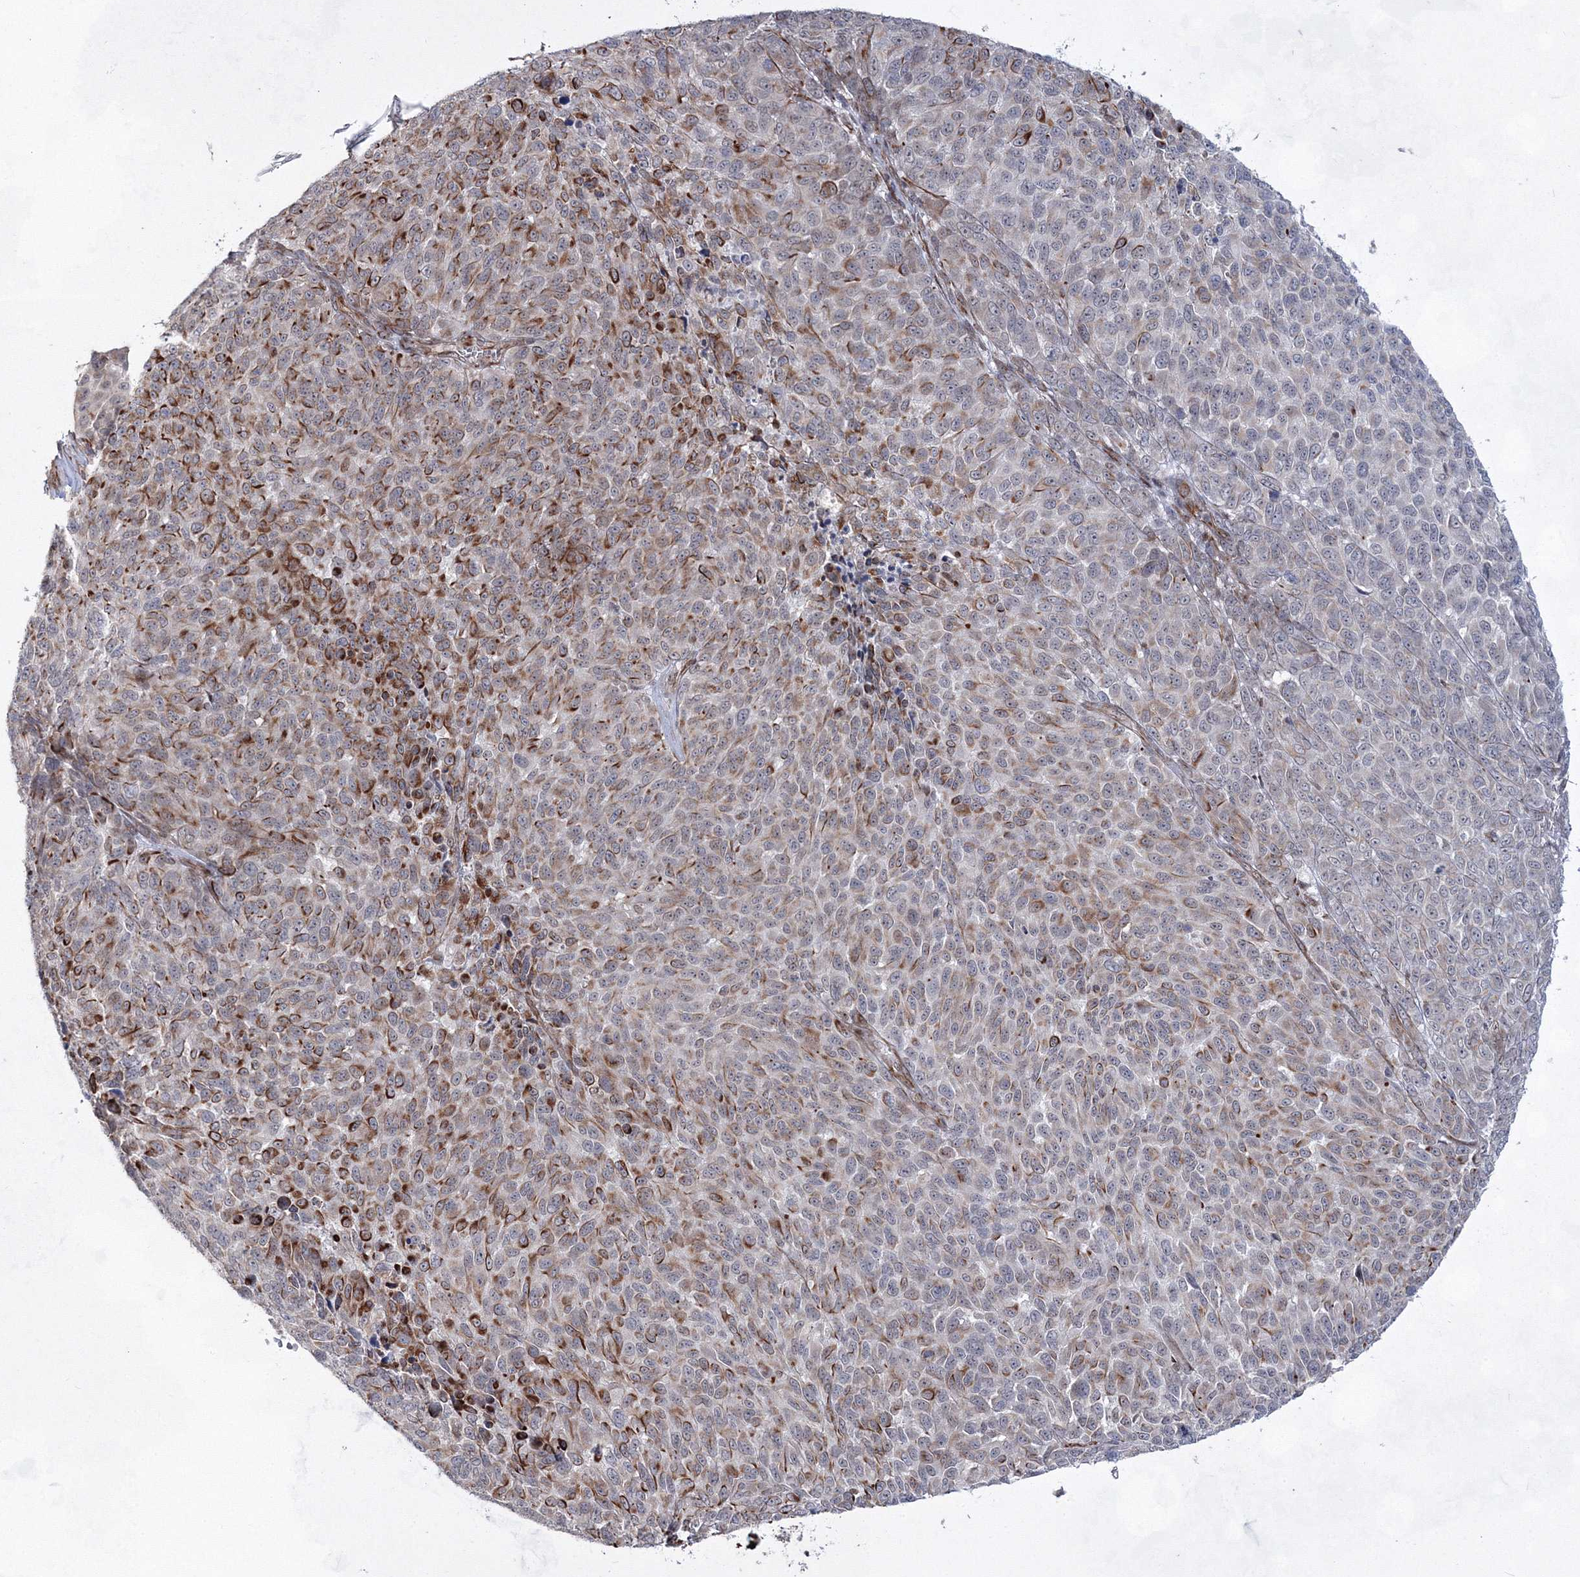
{"staining": {"intensity": "moderate", "quantity": "25%-75%", "location": "cytoplasmic/membranous"}, "tissue": "melanoma", "cell_type": "Tumor cells", "image_type": "cancer", "snomed": [{"axis": "morphology", "description": "Malignant melanoma, NOS"}, {"axis": "topography", "description": "Skin"}], "caption": "Brown immunohistochemical staining in human melanoma demonstrates moderate cytoplasmic/membranous staining in approximately 25%-75% of tumor cells. Using DAB (brown) and hematoxylin (blue) stains, captured at high magnification using brightfield microscopy.", "gene": "SNIP1", "patient": {"sex": "male", "age": 49}}